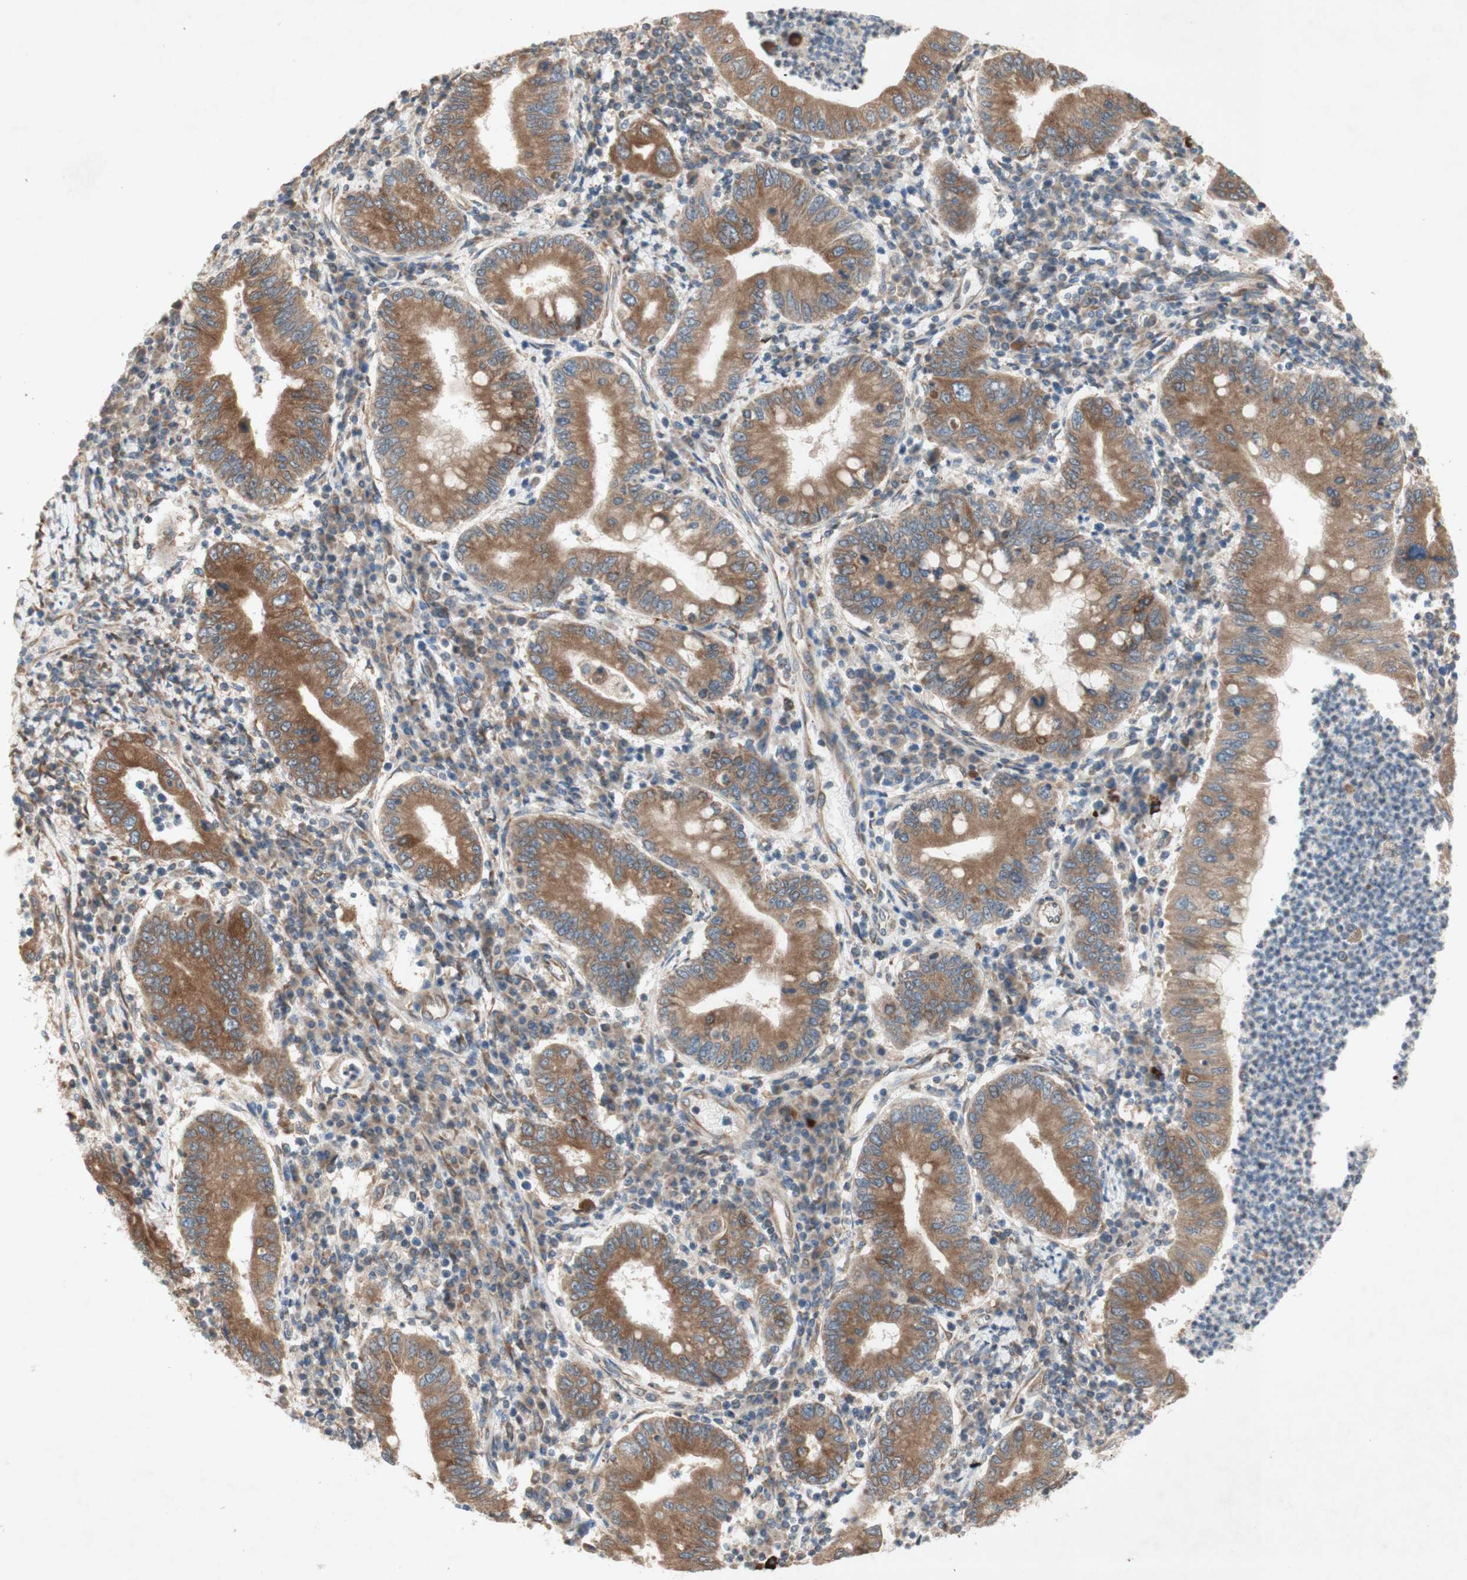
{"staining": {"intensity": "moderate", "quantity": ">75%", "location": "cytoplasmic/membranous"}, "tissue": "stomach cancer", "cell_type": "Tumor cells", "image_type": "cancer", "snomed": [{"axis": "morphology", "description": "Normal tissue, NOS"}, {"axis": "morphology", "description": "Adenocarcinoma, NOS"}, {"axis": "topography", "description": "Esophagus"}, {"axis": "topography", "description": "Stomach, upper"}, {"axis": "topography", "description": "Peripheral nerve tissue"}], "caption": "The image demonstrates immunohistochemical staining of adenocarcinoma (stomach). There is moderate cytoplasmic/membranous positivity is present in approximately >75% of tumor cells.", "gene": "SOCS2", "patient": {"sex": "male", "age": 62}}